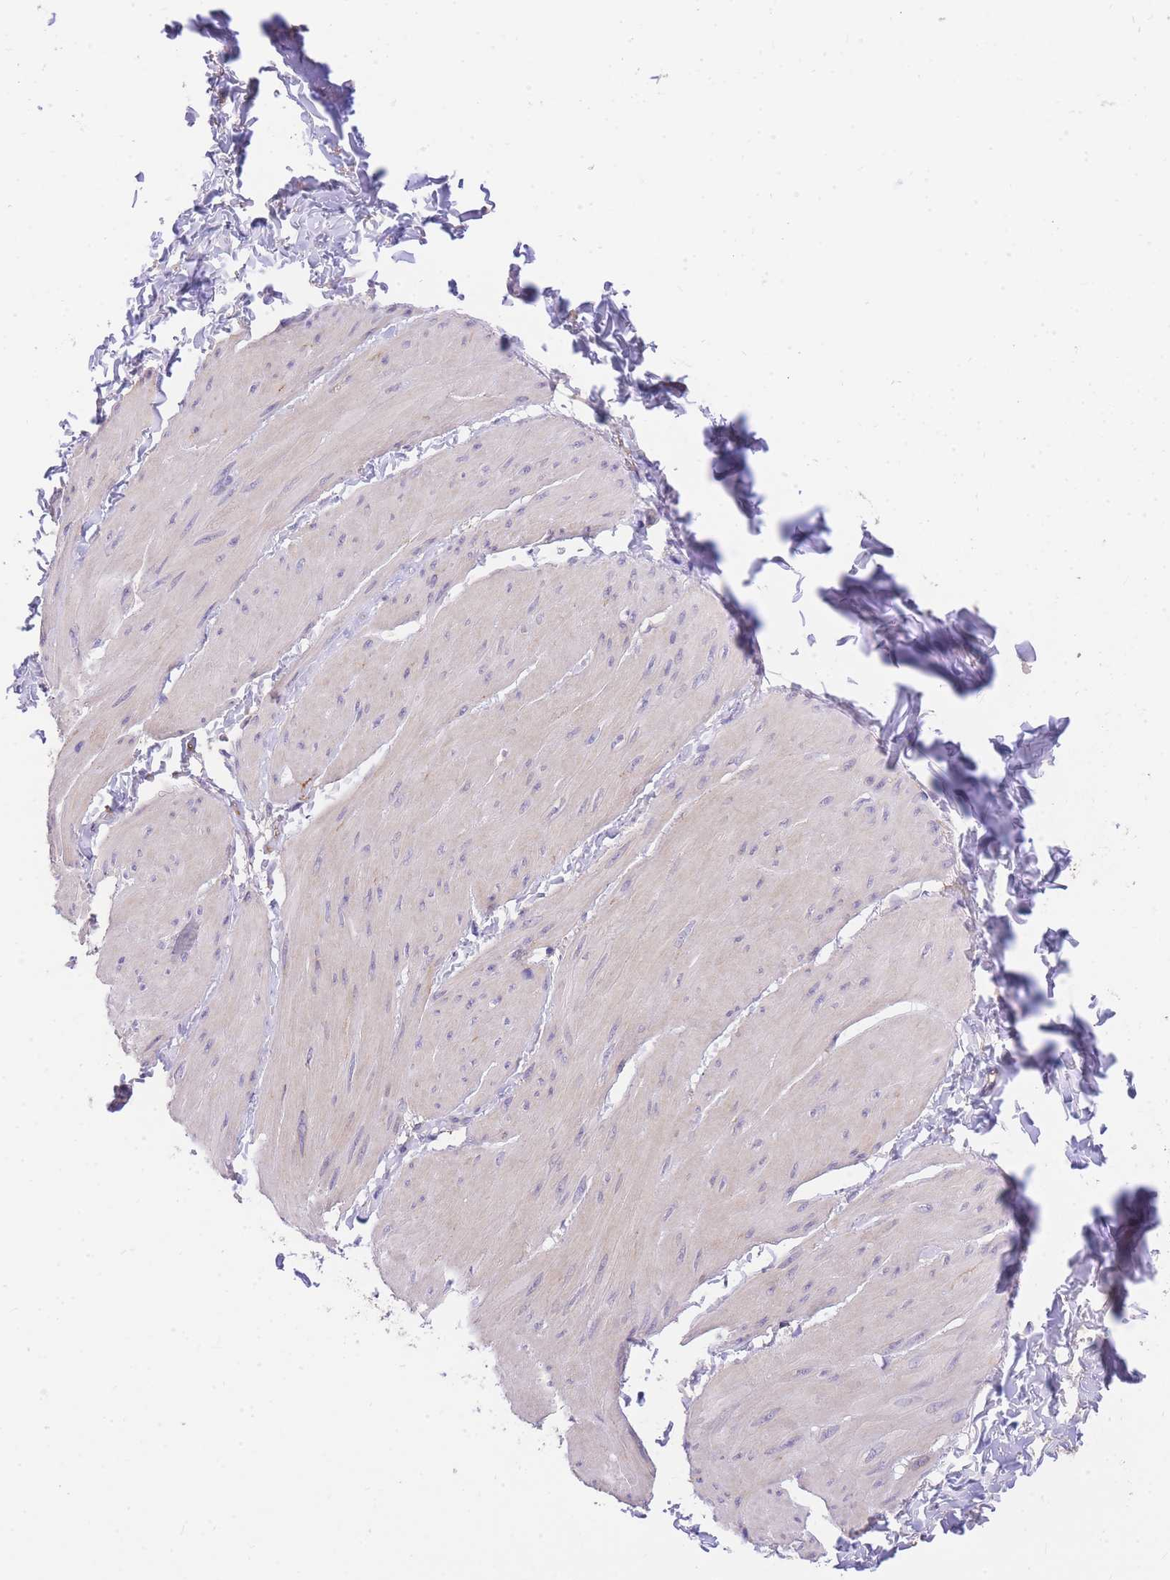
{"staining": {"intensity": "negative", "quantity": "none", "location": "none"}, "tissue": "smooth muscle", "cell_type": "Smooth muscle cells", "image_type": "normal", "snomed": [{"axis": "morphology", "description": "Urothelial carcinoma, High grade"}, {"axis": "topography", "description": "Urinary bladder"}], "caption": "DAB (3,3'-diaminobenzidine) immunohistochemical staining of benign smooth muscle demonstrates no significant staining in smooth muscle cells.", "gene": "C2orf88", "patient": {"sex": "male", "age": 46}}